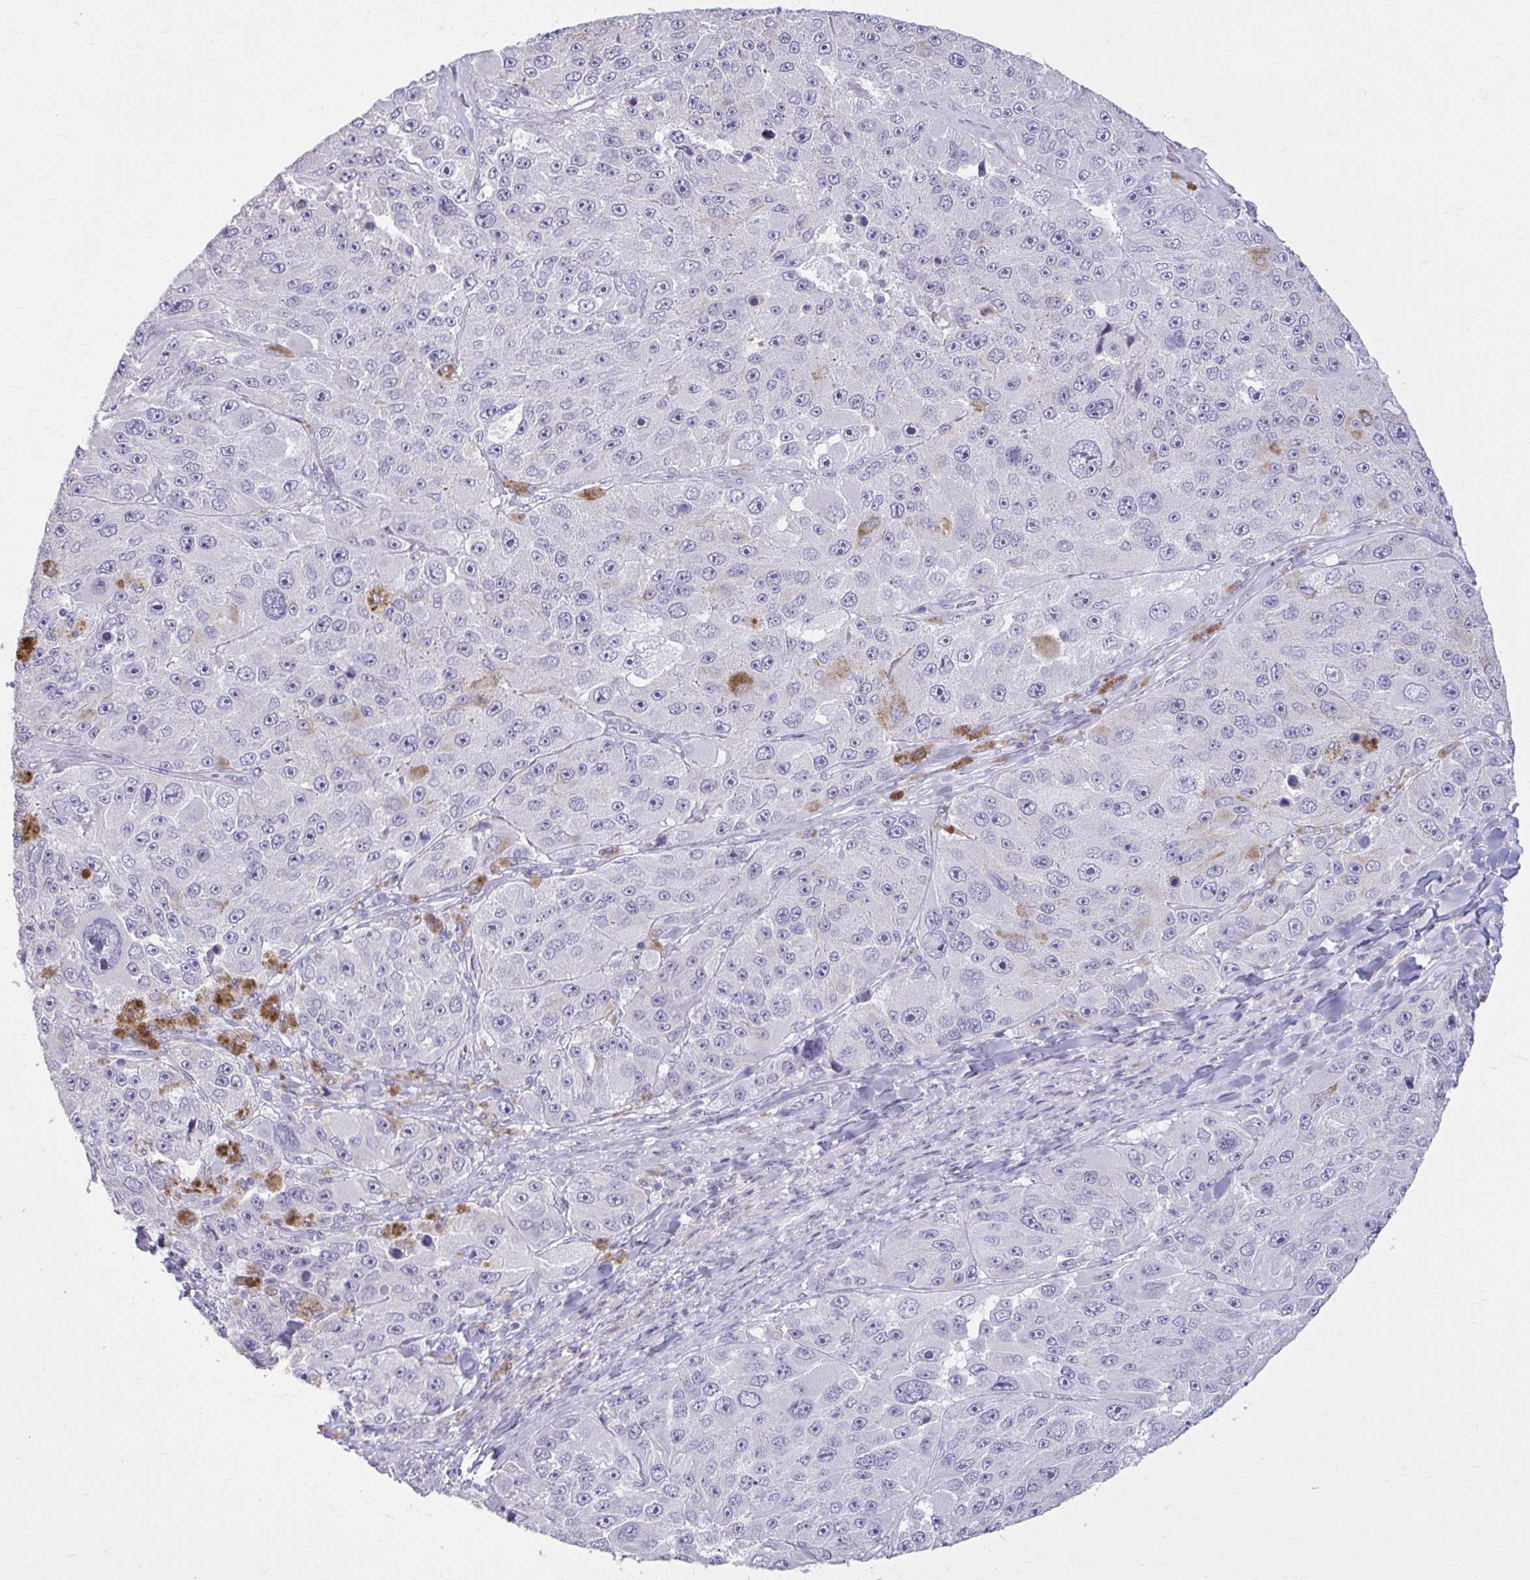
{"staining": {"intensity": "negative", "quantity": "none", "location": "none"}, "tissue": "melanoma", "cell_type": "Tumor cells", "image_type": "cancer", "snomed": [{"axis": "morphology", "description": "Malignant melanoma, Metastatic site"}, {"axis": "topography", "description": "Lymph node"}], "caption": "Immunohistochemical staining of melanoma demonstrates no significant staining in tumor cells.", "gene": "OR4B1", "patient": {"sex": "male", "age": 62}}